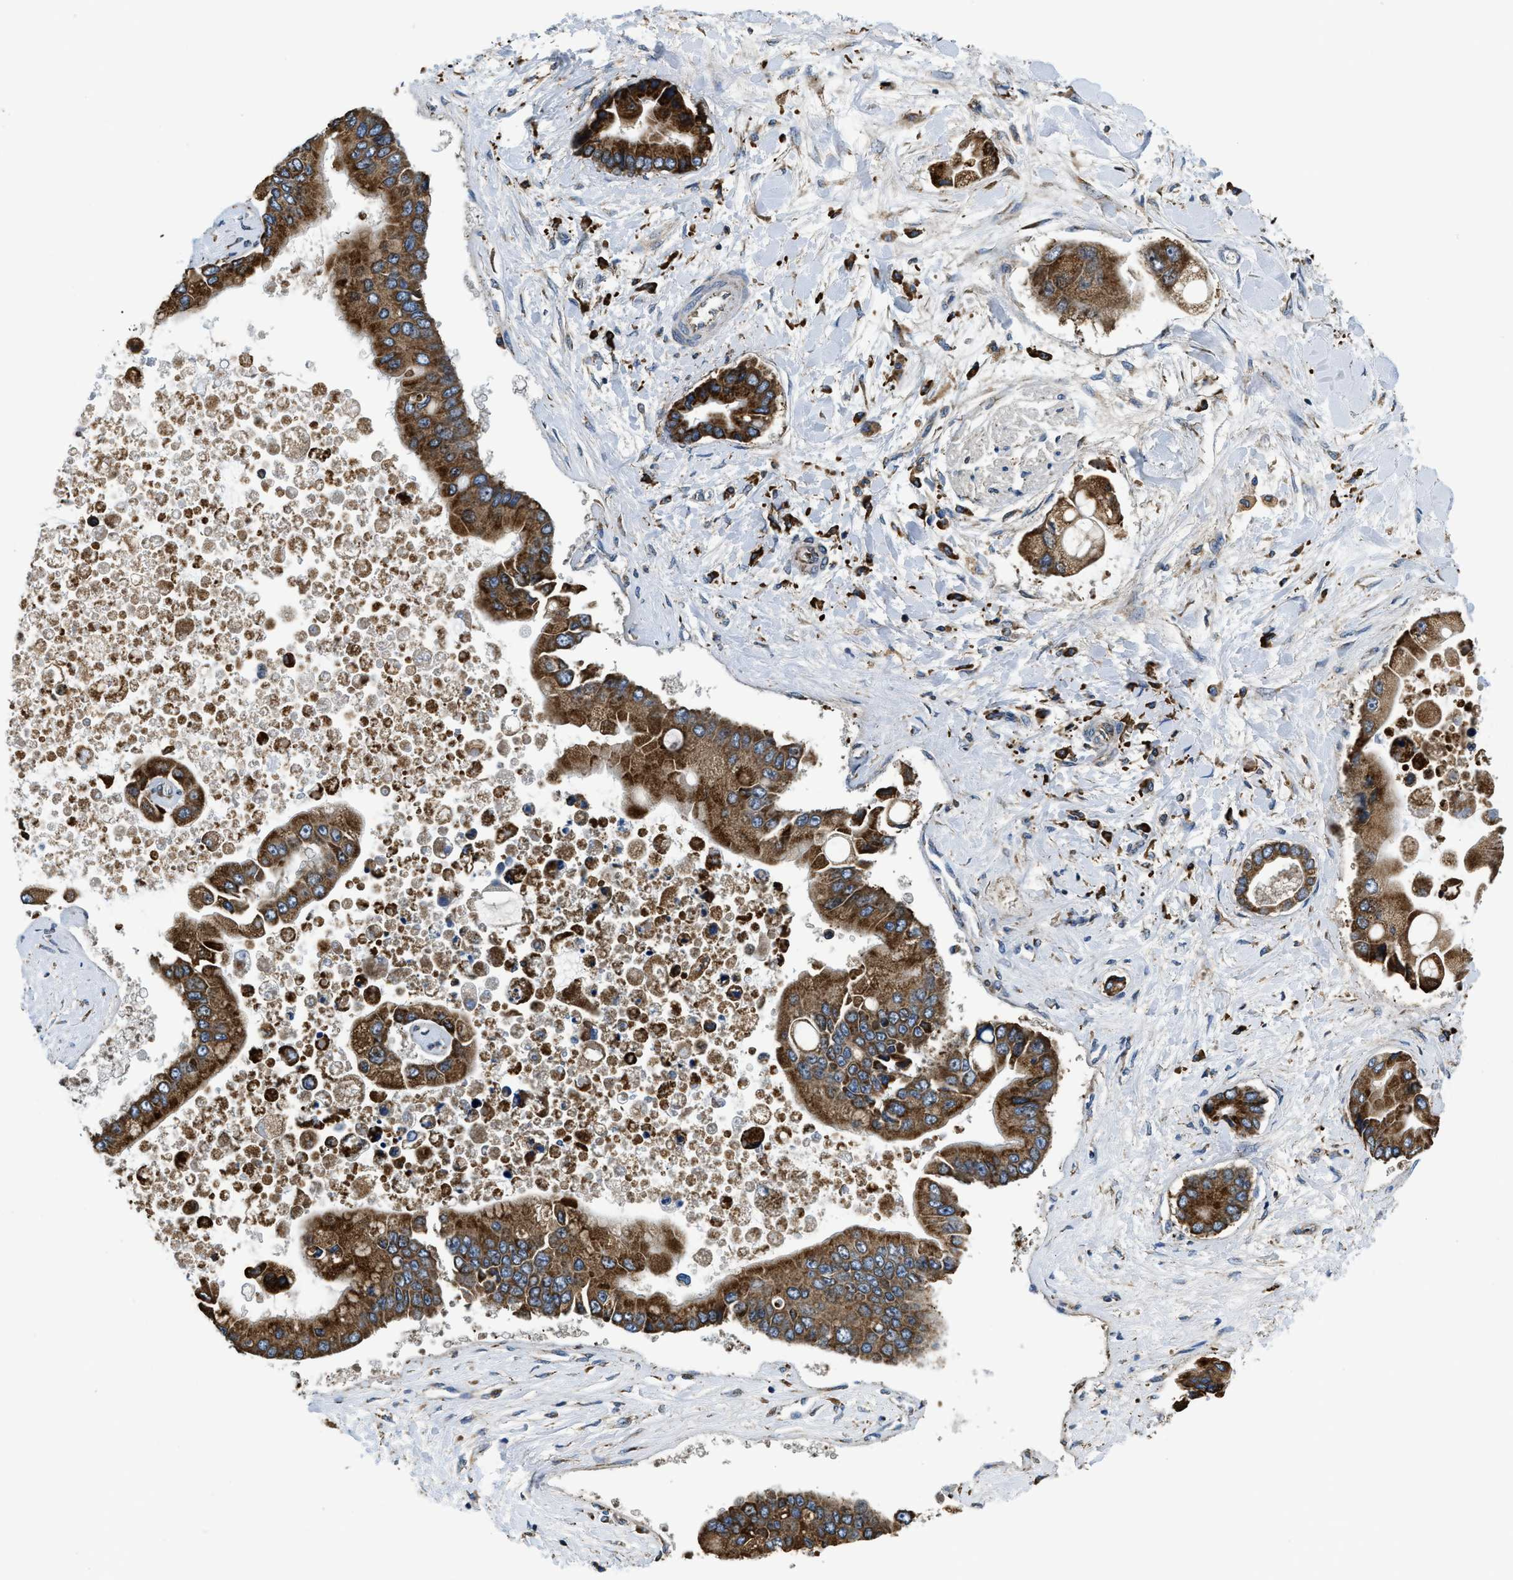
{"staining": {"intensity": "strong", "quantity": ">75%", "location": "cytoplasmic/membranous"}, "tissue": "liver cancer", "cell_type": "Tumor cells", "image_type": "cancer", "snomed": [{"axis": "morphology", "description": "Cholangiocarcinoma"}, {"axis": "topography", "description": "Liver"}], "caption": "This is an image of IHC staining of liver cholangiocarcinoma, which shows strong expression in the cytoplasmic/membranous of tumor cells.", "gene": "CSPG4", "patient": {"sex": "male", "age": 50}}